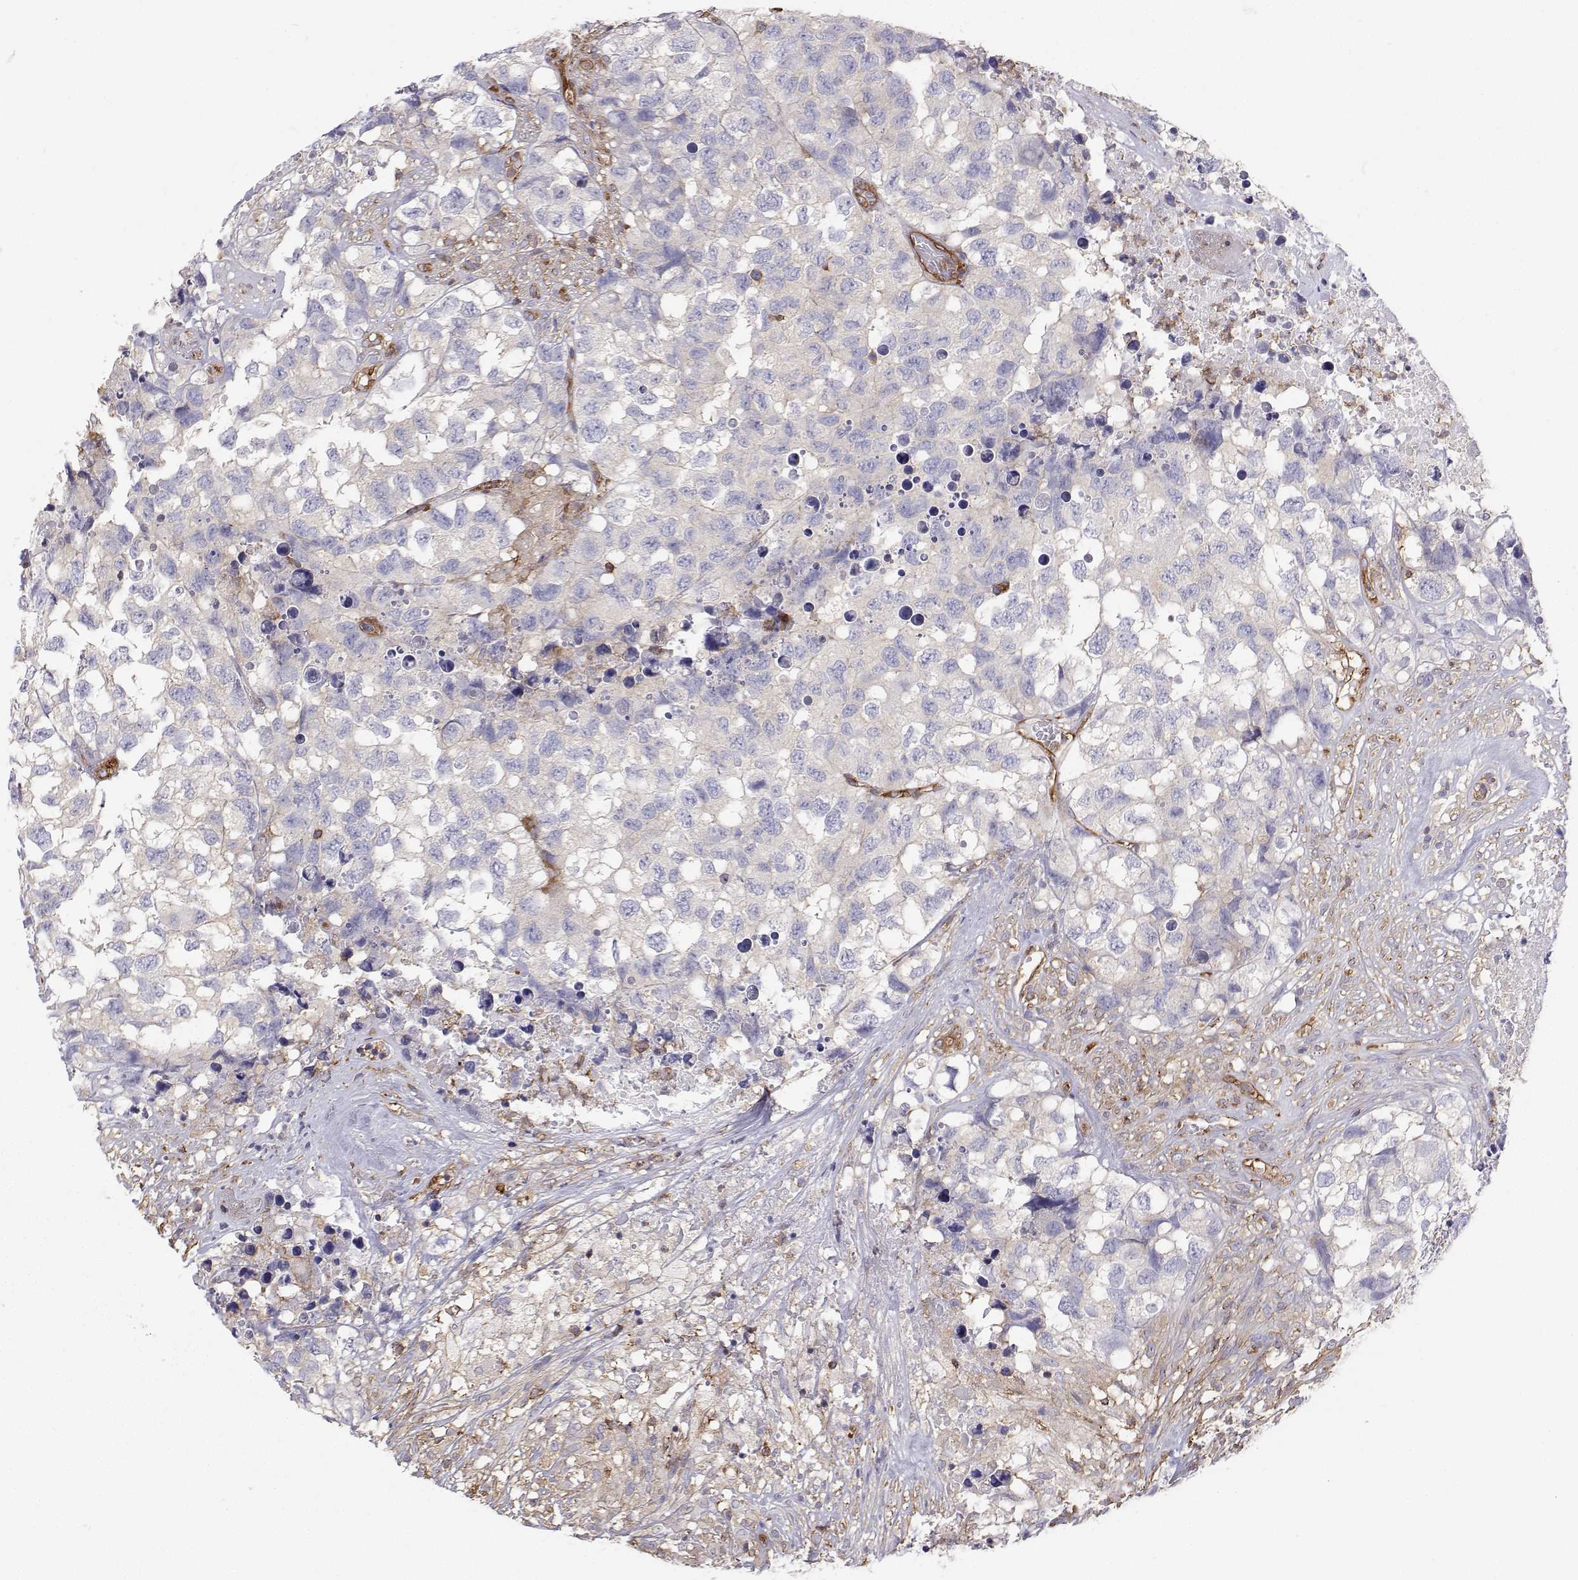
{"staining": {"intensity": "negative", "quantity": "none", "location": "none"}, "tissue": "testis cancer", "cell_type": "Tumor cells", "image_type": "cancer", "snomed": [{"axis": "morphology", "description": "Carcinoma, Embryonal, NOS"}, {"axis": "topography", "description": "Testis"}], "caption": "The micrograph reveals no staining of tumor cells in testis cancer.", "gene": "MYH9", "patient": {"sex": "male", "age": 83}}